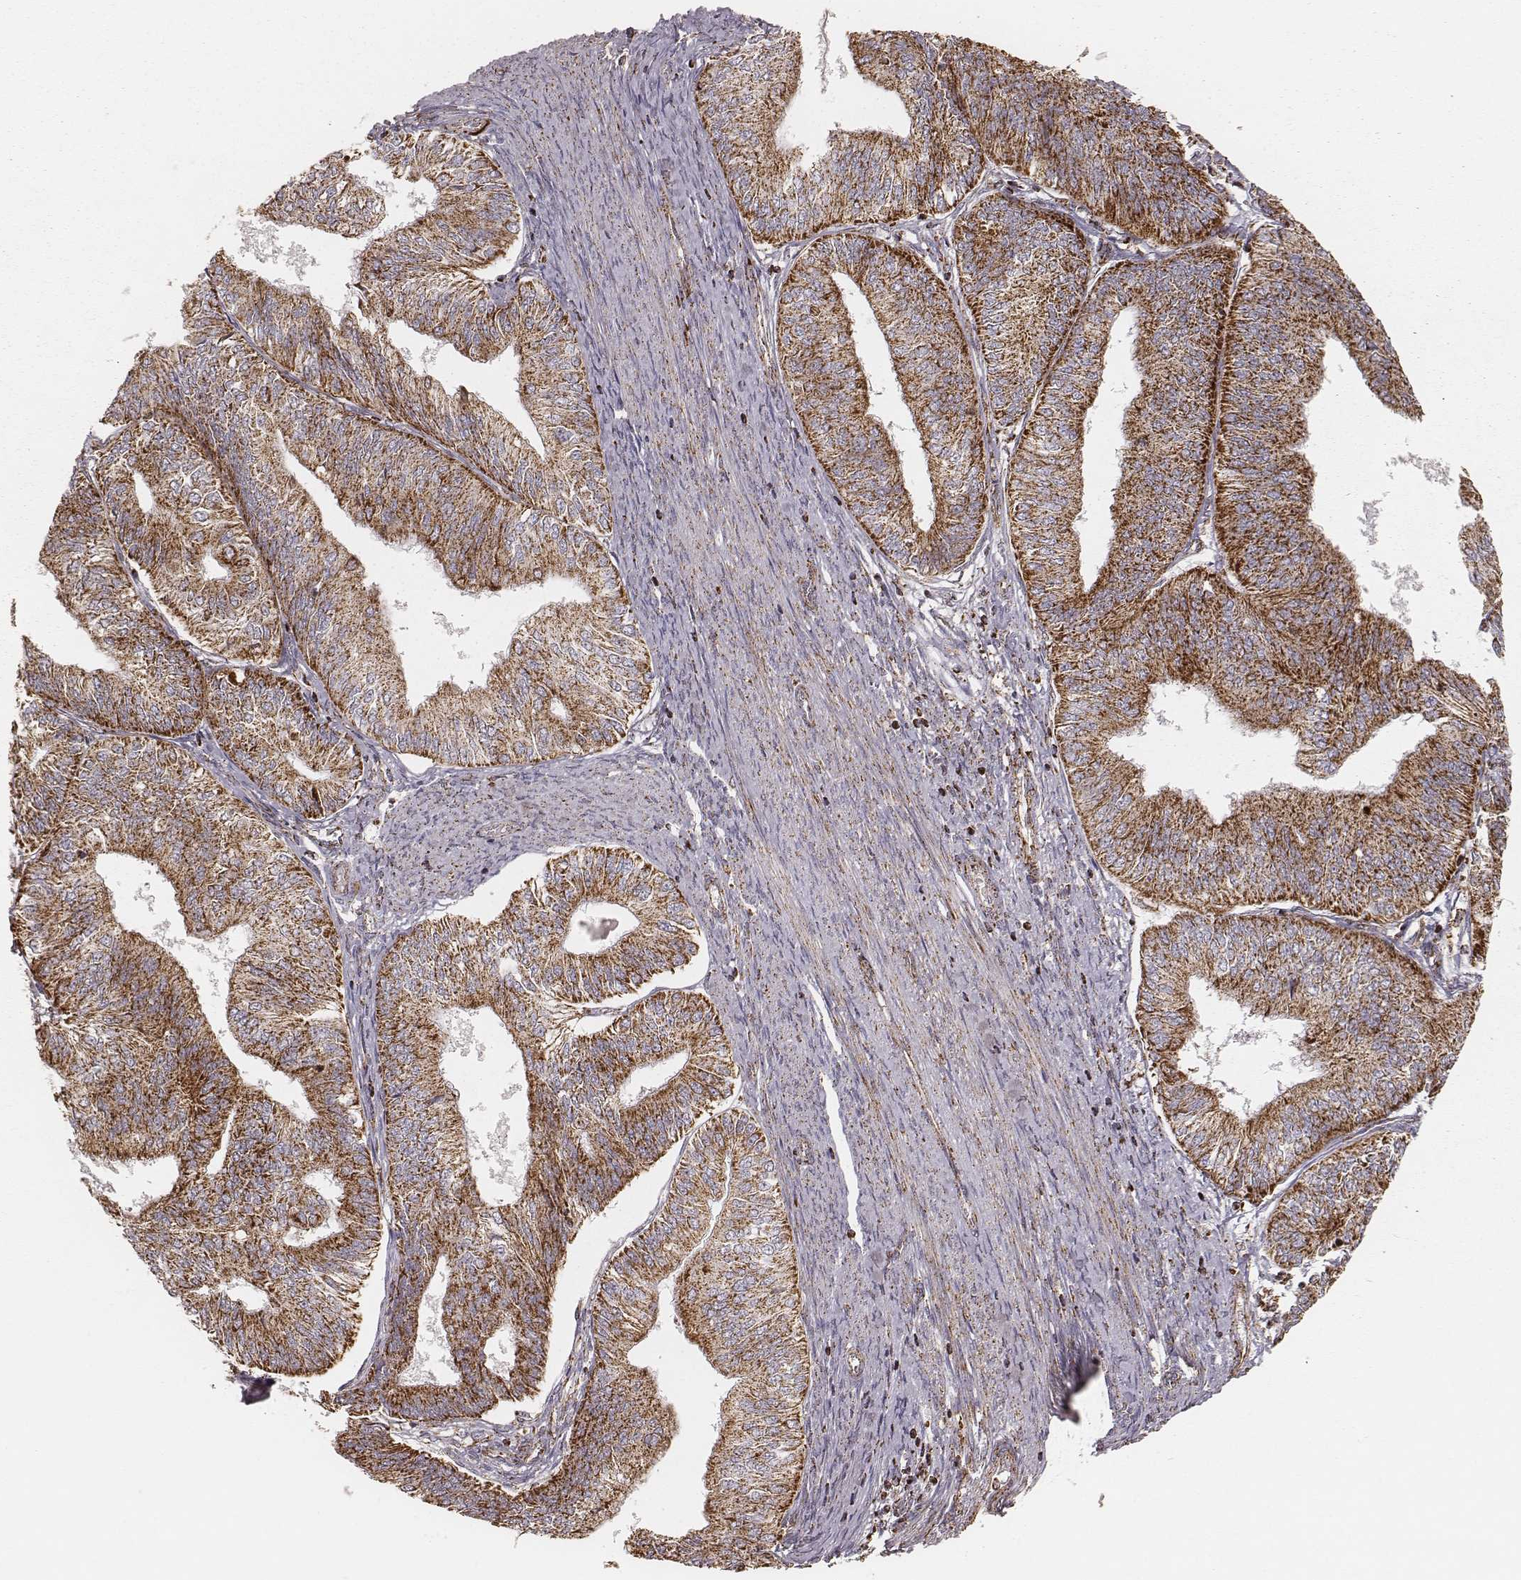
{"staining": {"intensity": "strong", "quantity": ">75%", "location": "cytoplasmic/membranous"}, "tissue": "endometrial cancer", "cell_type": "Tumor cells", "image_type": "cancer", "snomed": [{"axis": "morphology", "description": "Adenocarcinoma, NOS"}, {"axis": "topography", "description": "Endometrium"}], "caption": "Human endometrial adenocarcinoma stained with a protein marker shows strong staining in tumor cells.", "gene": "CS", "patient": {"sex": "female", "age": 58}}